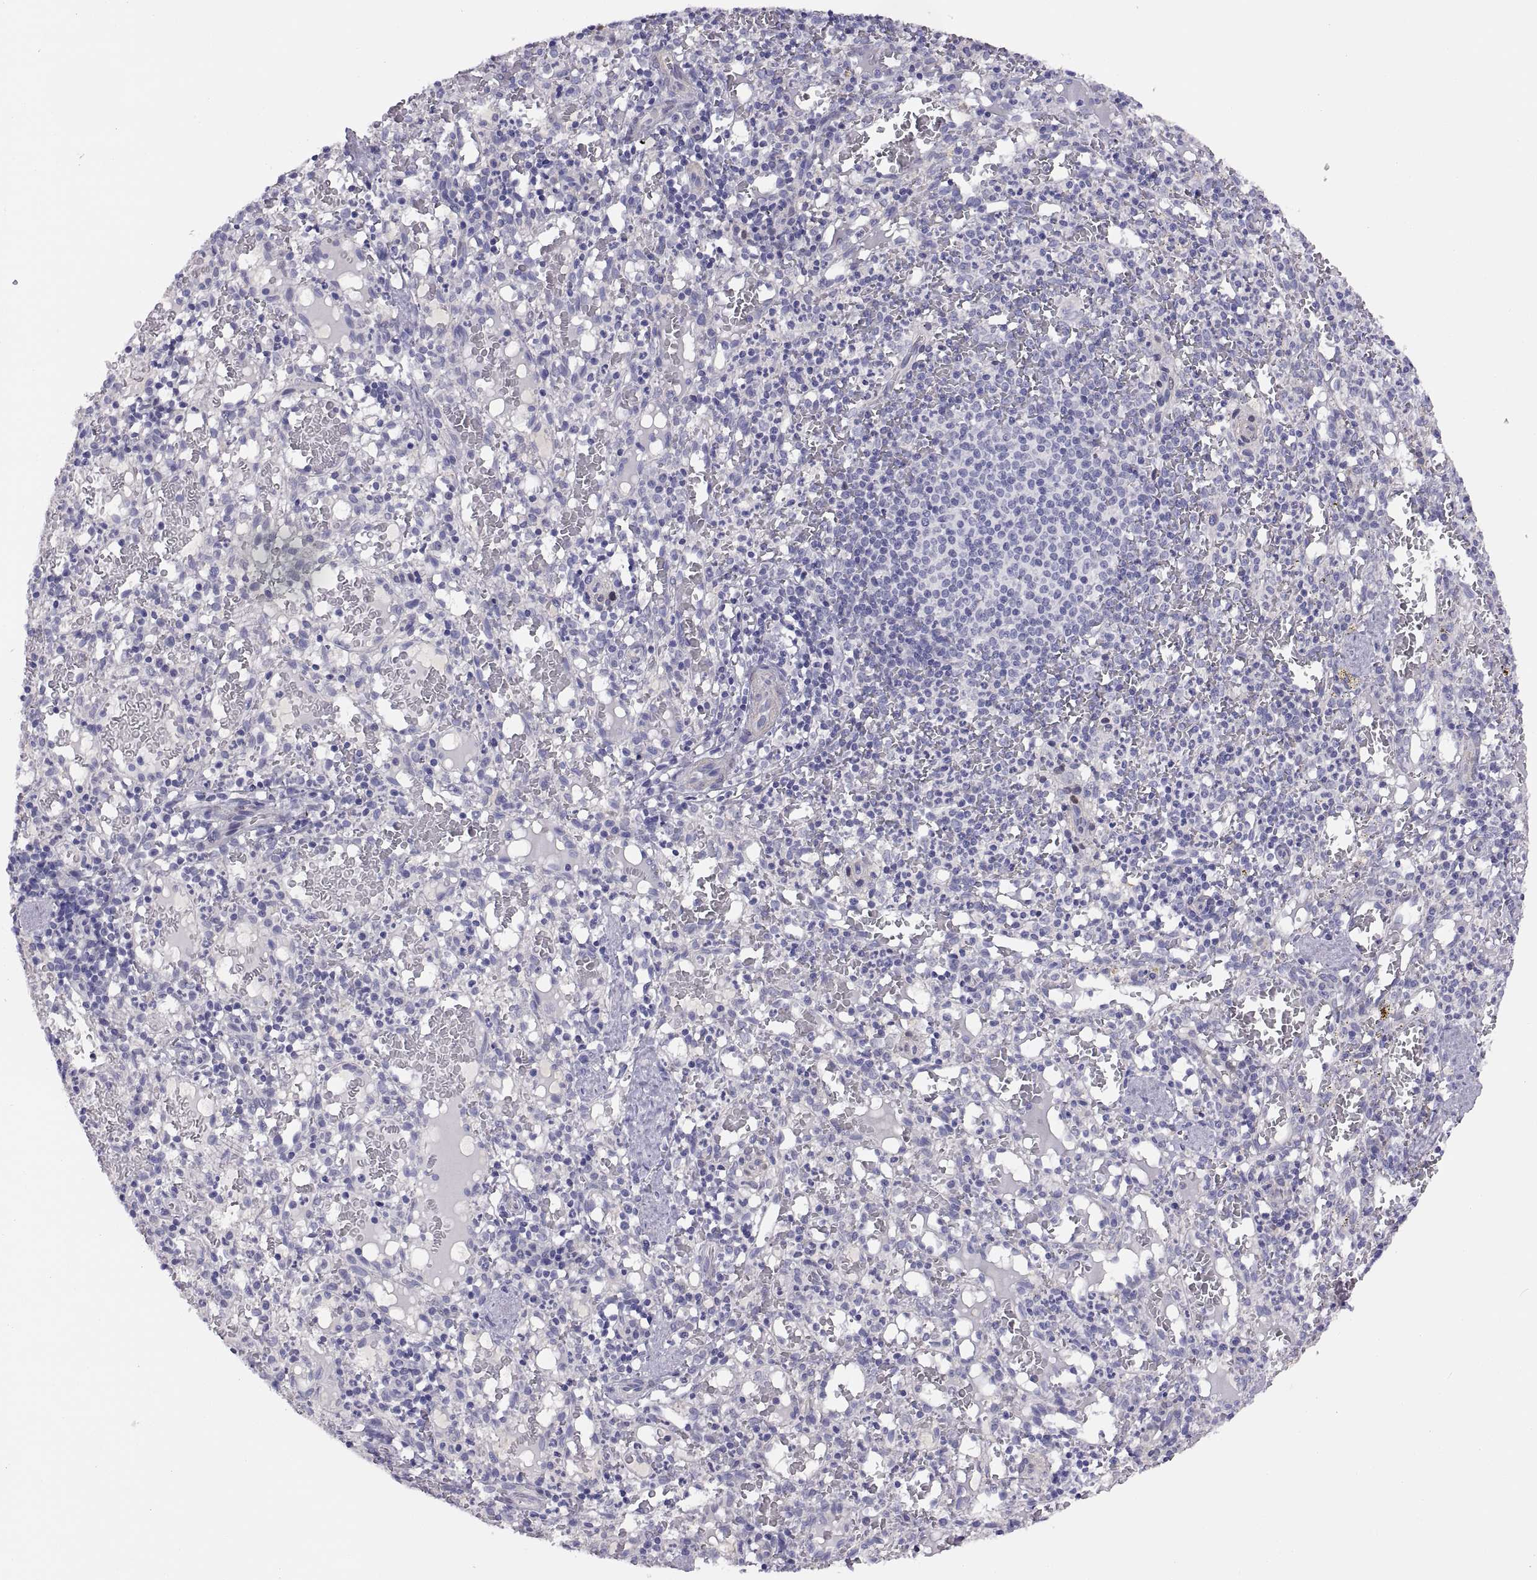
{"staining": {"intensity": "negative", "quantity": "none", "location": "none"}, "tissue": "spleen", "cell_type": "Cells in red pulp", "image_type": "normal", "snomed": [{"axis": "morphology", "description": "Normal tissue, NOS"}, {"axis": "topography", "description": "Spleen"}], "caption": "IHC of unremarkable spleen exhibits no expression in cells in red pulp.", "gene": "STRC", "patient": {"sex": "male", "age": 11}}